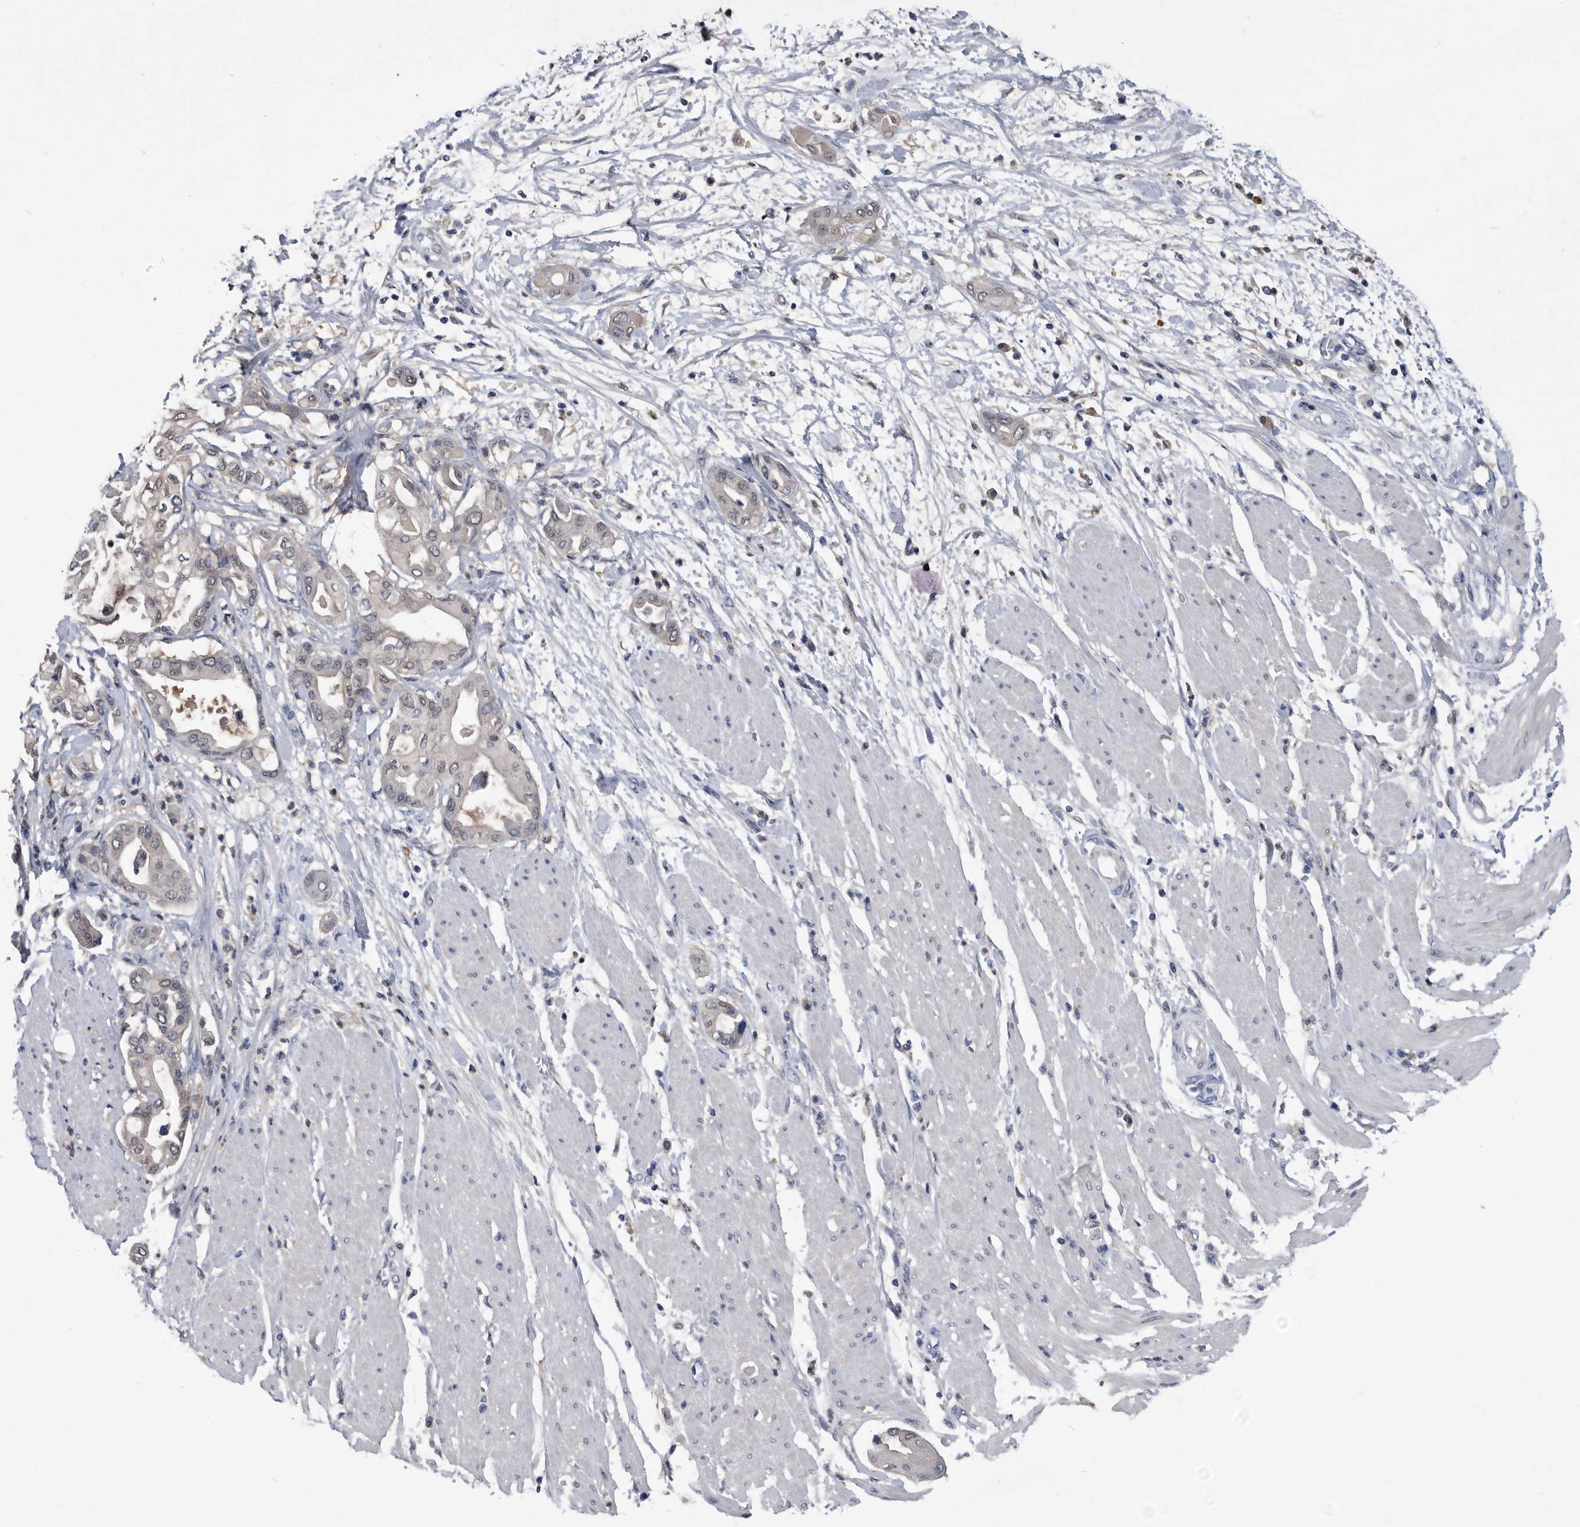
{"staining": {"intensity": "negative", "quantity": "none", "location": "none"}, "tissue": "pancreatic cancer", "cell_type": "Tumor cells", "image_type": "cancer", "snomed": [{"axis": "morphology", "description": "Adenocarcinoma, NOS"}, {"axis": "morphology", "description": "Adenocarcinoma, metastatic, NOS"}, {"axis": "topography", "description": "Lymph node"}, {"axis": "topography", "description": "Pancreas"}, {"axis": "topography", "description": "Duodenum"}], "caption": "This is a histopathology image of immunohistochemistry (IHC) staining of adenocarcinoma (pancreatic), which shows no expression in tumor cells.", "gene": "PDXK", "patient": {"sex": "female", "age": 64}}